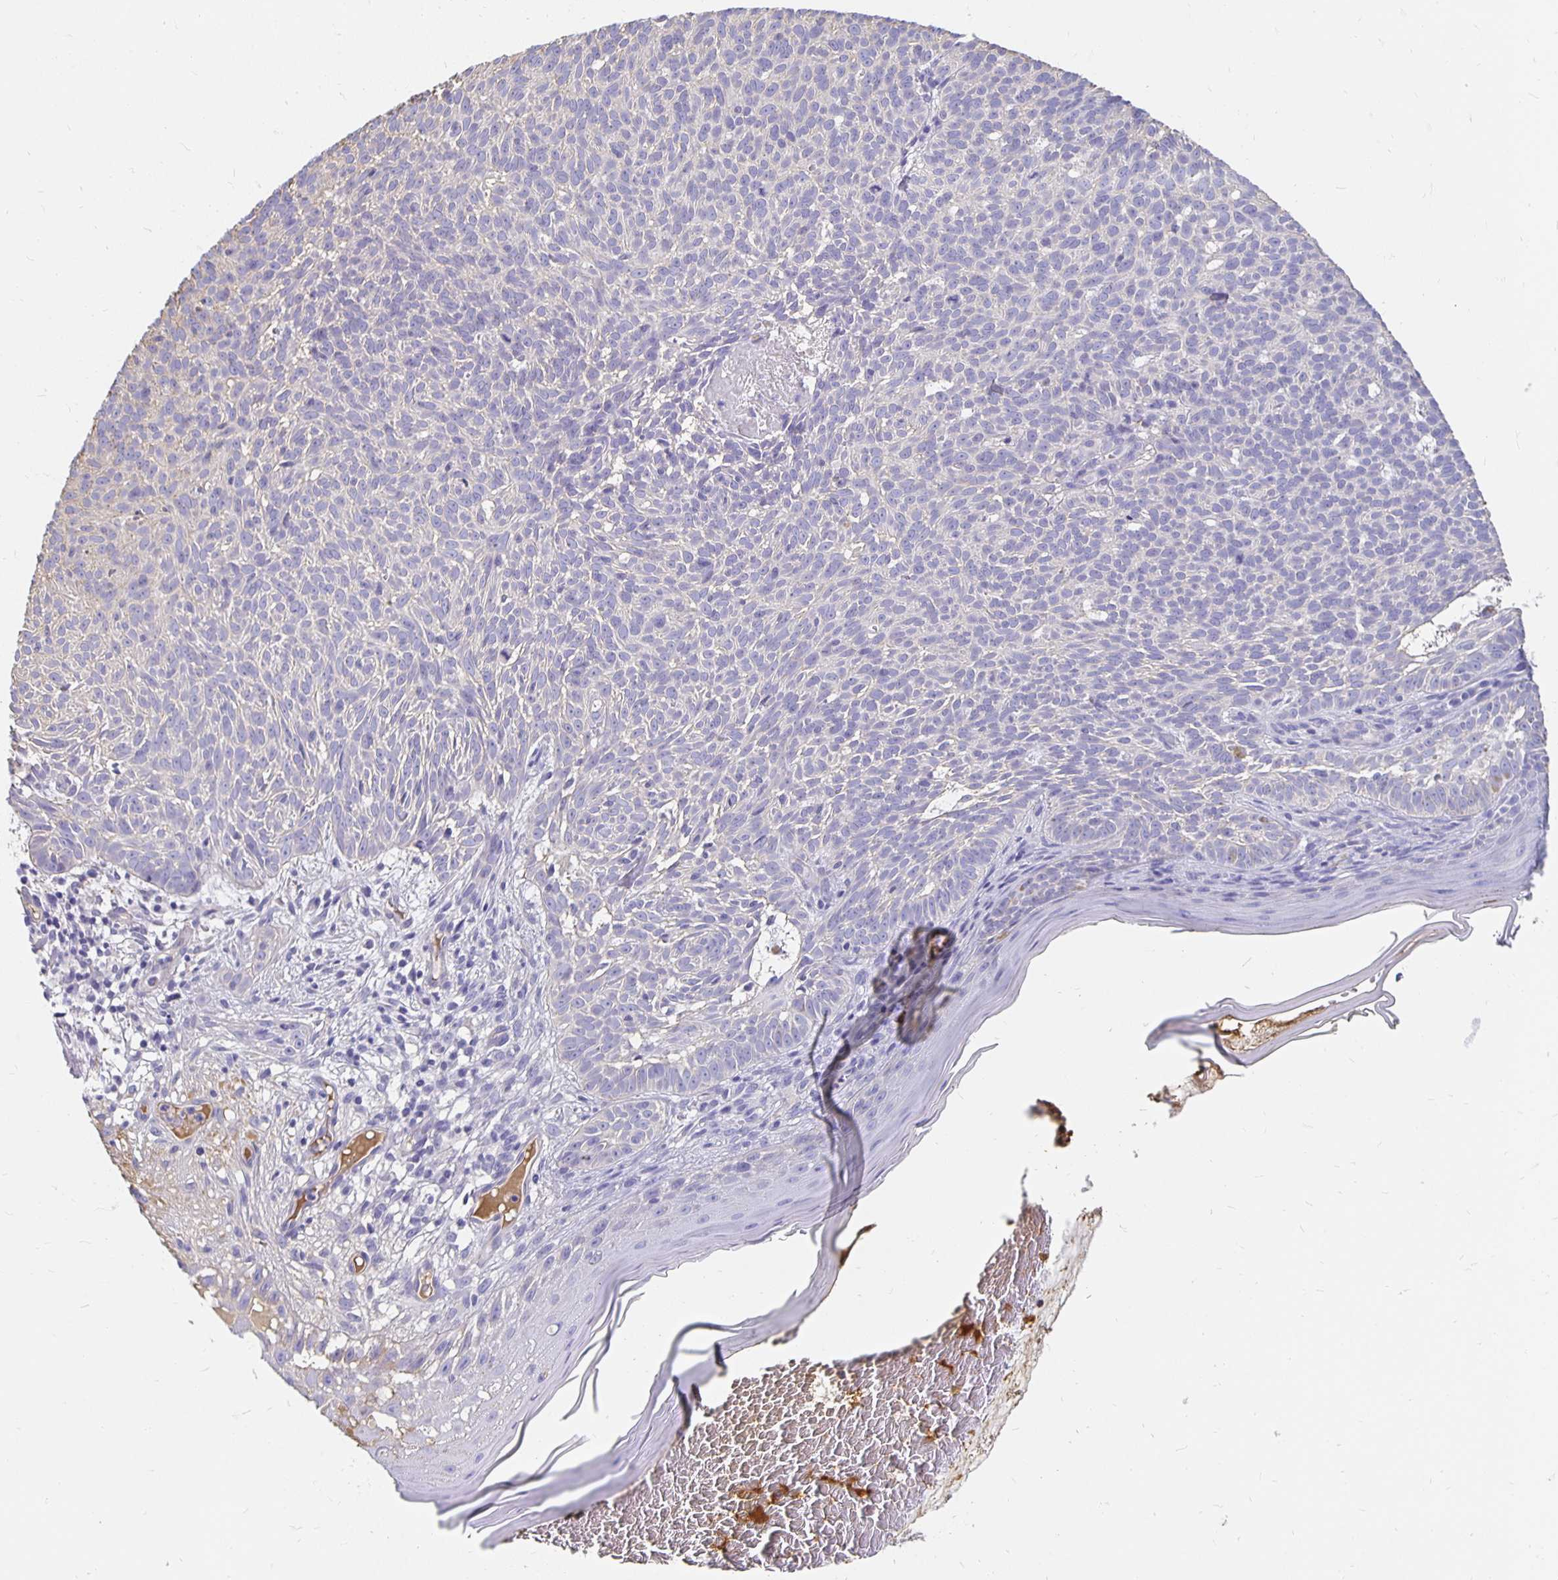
{"staining": {"intensity": "negative", "quantity": "none", "location": "none"}, "tissue": "skin cancer", "cell_type": "Tumor cells", "image_type": "cancer", "snomed": [{"axis": "morphology", "description": "Basal cell carcinoma"}, {"axis": "topography", "description": "Skin"}], "caption": "There is no significant positivity in tumor cells of basal cell carcinoma (skin).", "gene": "APOB", "patient": {"sex": "male", "age": 78}}